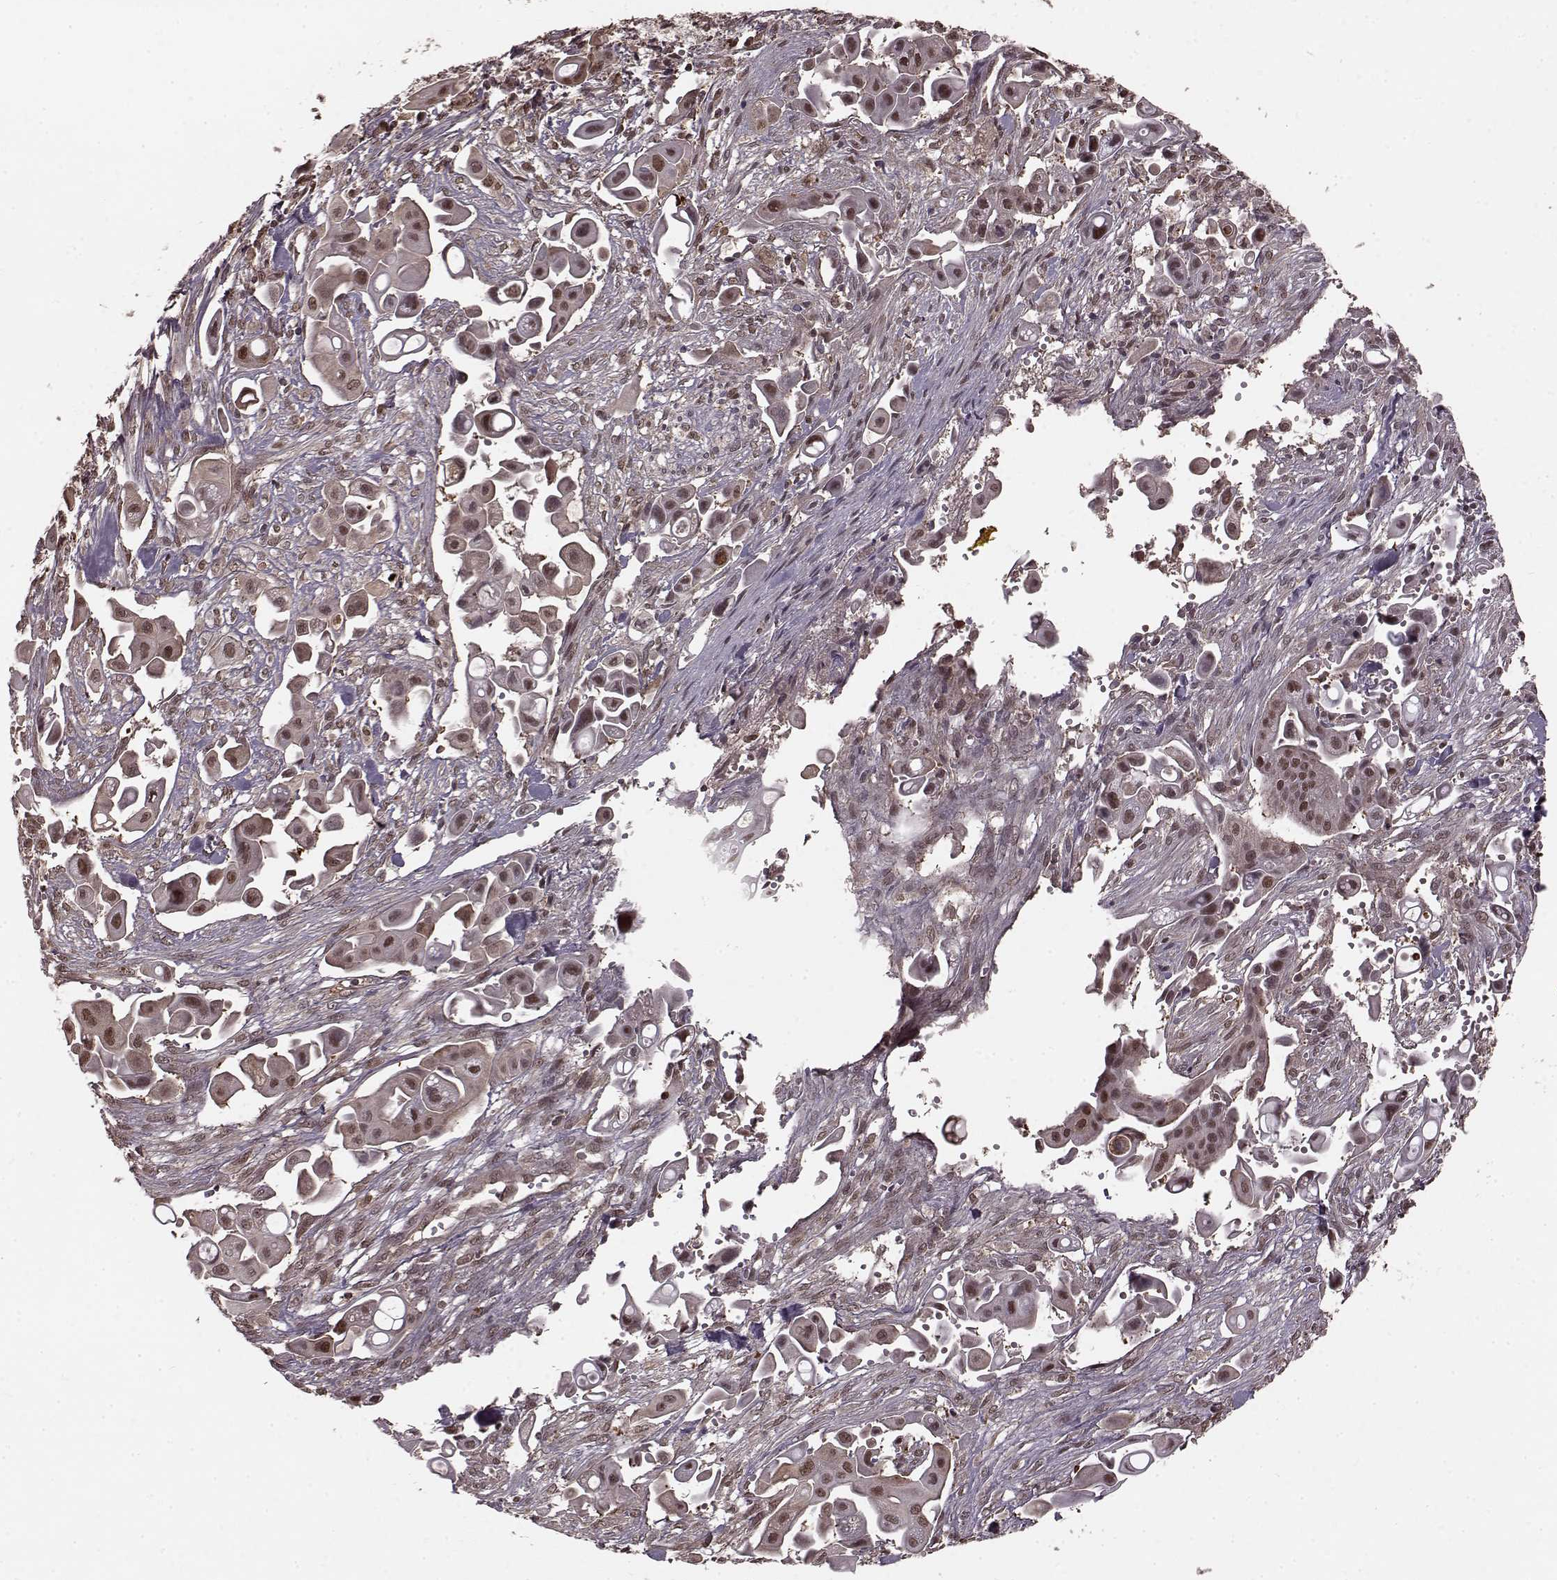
{"staining": {"intensity": "weak", "quantity": "25%-75%", "location": "nuclear"}, "tissue": "pancreatic cancer", "cell_type": "Tumor cells", "image_type": "cancer", "snomed": [{"axis": "morphology", "description": "Adenocarcinoma, NOS"}, {"axis": "topography", "description": "Pancreas"}], "caption": "Pancreatic cancer stained with a protein marker exhibits weak staining in tumor cells.", "gene": "GSS", "patient": {"sex": "male", "age": 50}}